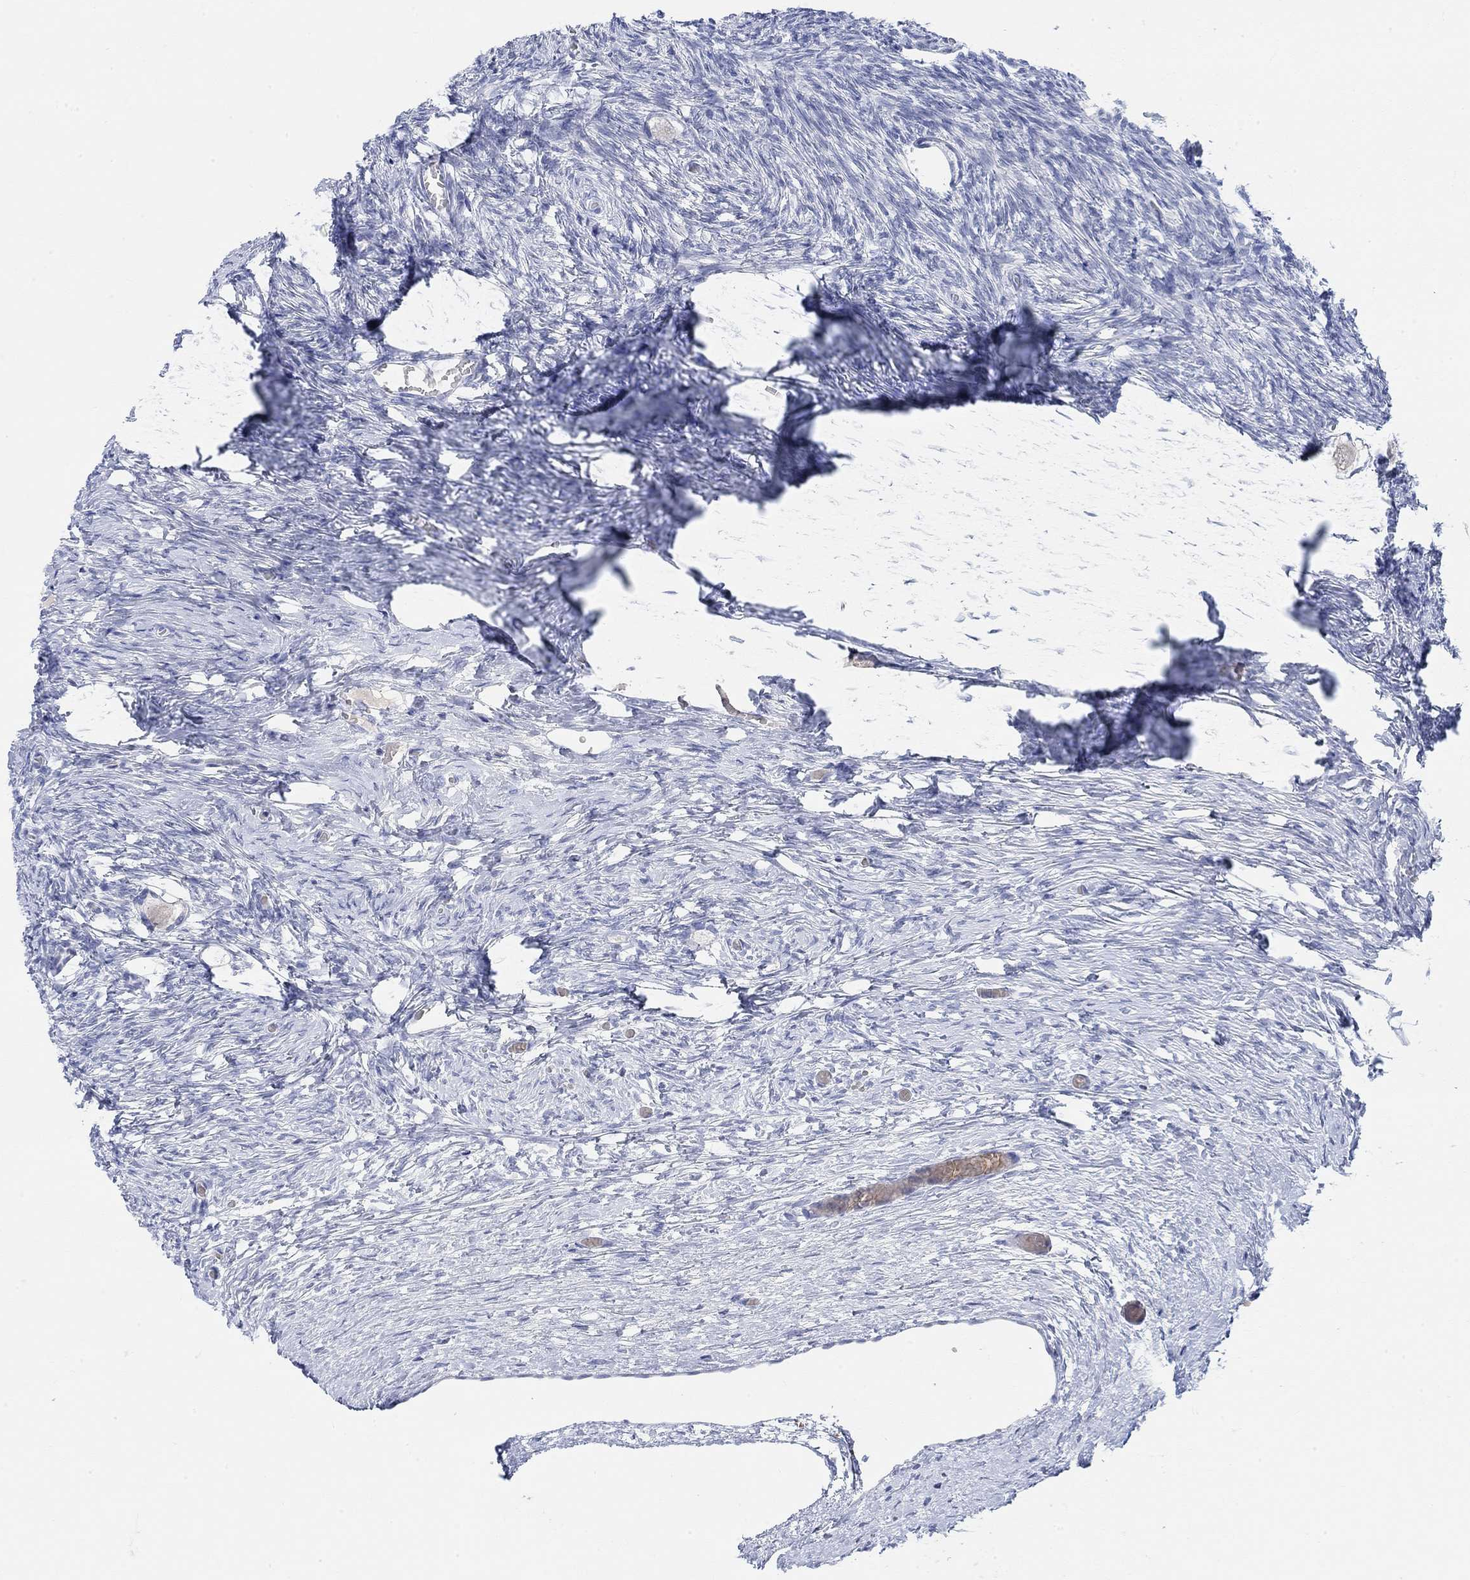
{"staining": {"intensity": "weak", "quantity": "25%-75%", "location": "cytoplasmic/membranous"}, "tissue": "ovary", "cell_type": "Follicle cells", "image_type": "normal", "snomed": [{"axis": "morphology", "description": "Normal tissue, NOS"}, {"axis": "topography", "description": "Ovary"}], "caption": "DAB (3,3'-diaminobenzidine) immunohistochemical staining of normal human ovary reveals weak cytoplasmic/membranous protein expression in approximately 25%-75% of follicle cells. (Stains: DAB (3,3'-diaminobenzidine) in brown, nuclei in blue, Microscopy: brightfield microscopy at high magnification).", "gene": "ATP6V1E2", "patient": {"sex": "female", "age": 27}}